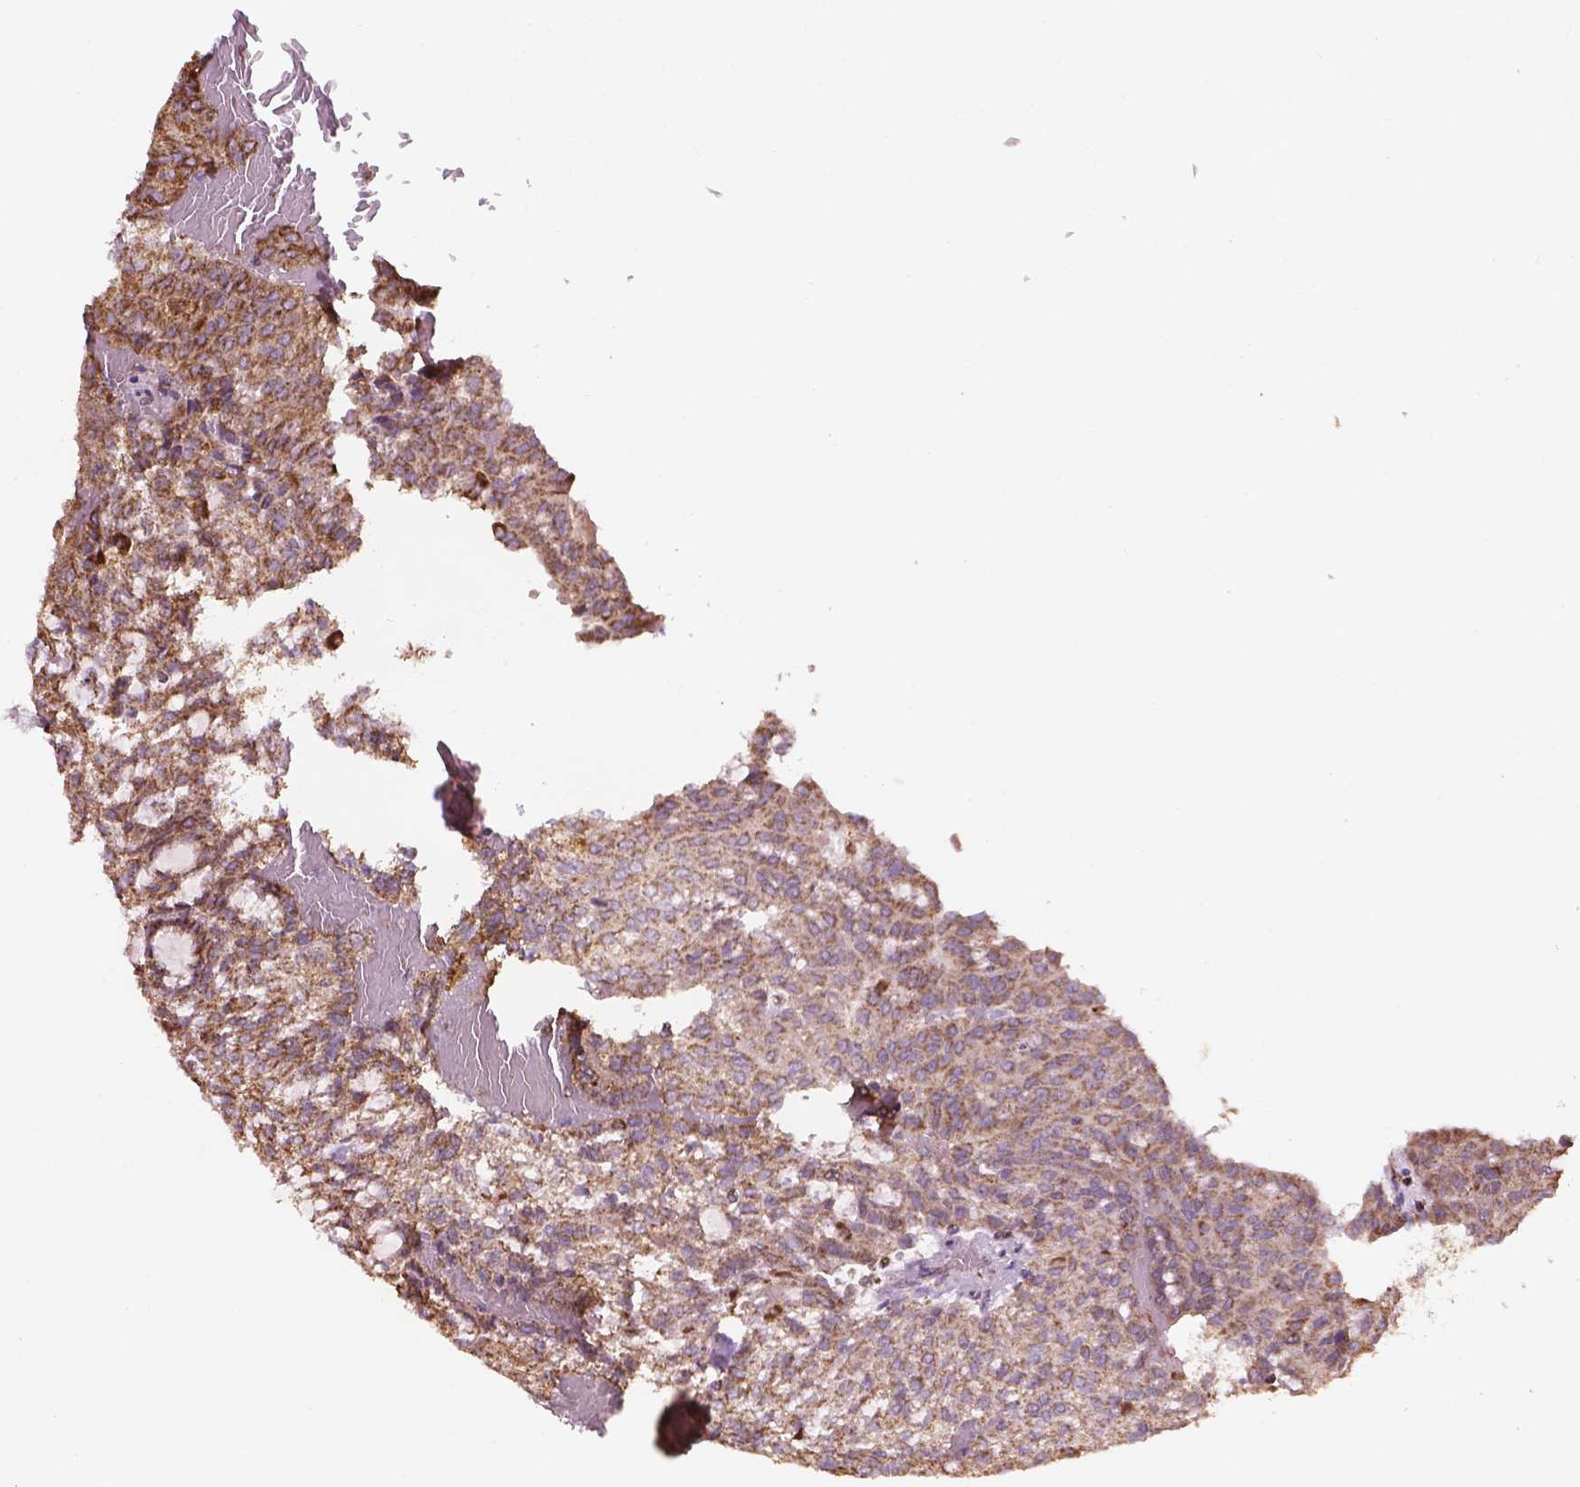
{"staining": {"intensity": "weak", "quantity": ">75%", "location": "cytoplasmic/membranous"}, "tissue": "renal cancer", "cell_type": "Tumor cells", "image_type": "cancer", "snomed": [{"axis": "morphology", "description": "Adenocarcinoma, NOS"}, {"axis": "topography", "description": "Kidney"}], "caption": "About >75% of tumor cells in renal cancer (adenocarcinoma) exhibit weak cytoplasmic/membranous protein staining as visualized by brown immunohistochemical staining.", "gene": "HS3ST3A1", "patient": {"sex": "male", "age": 63}}